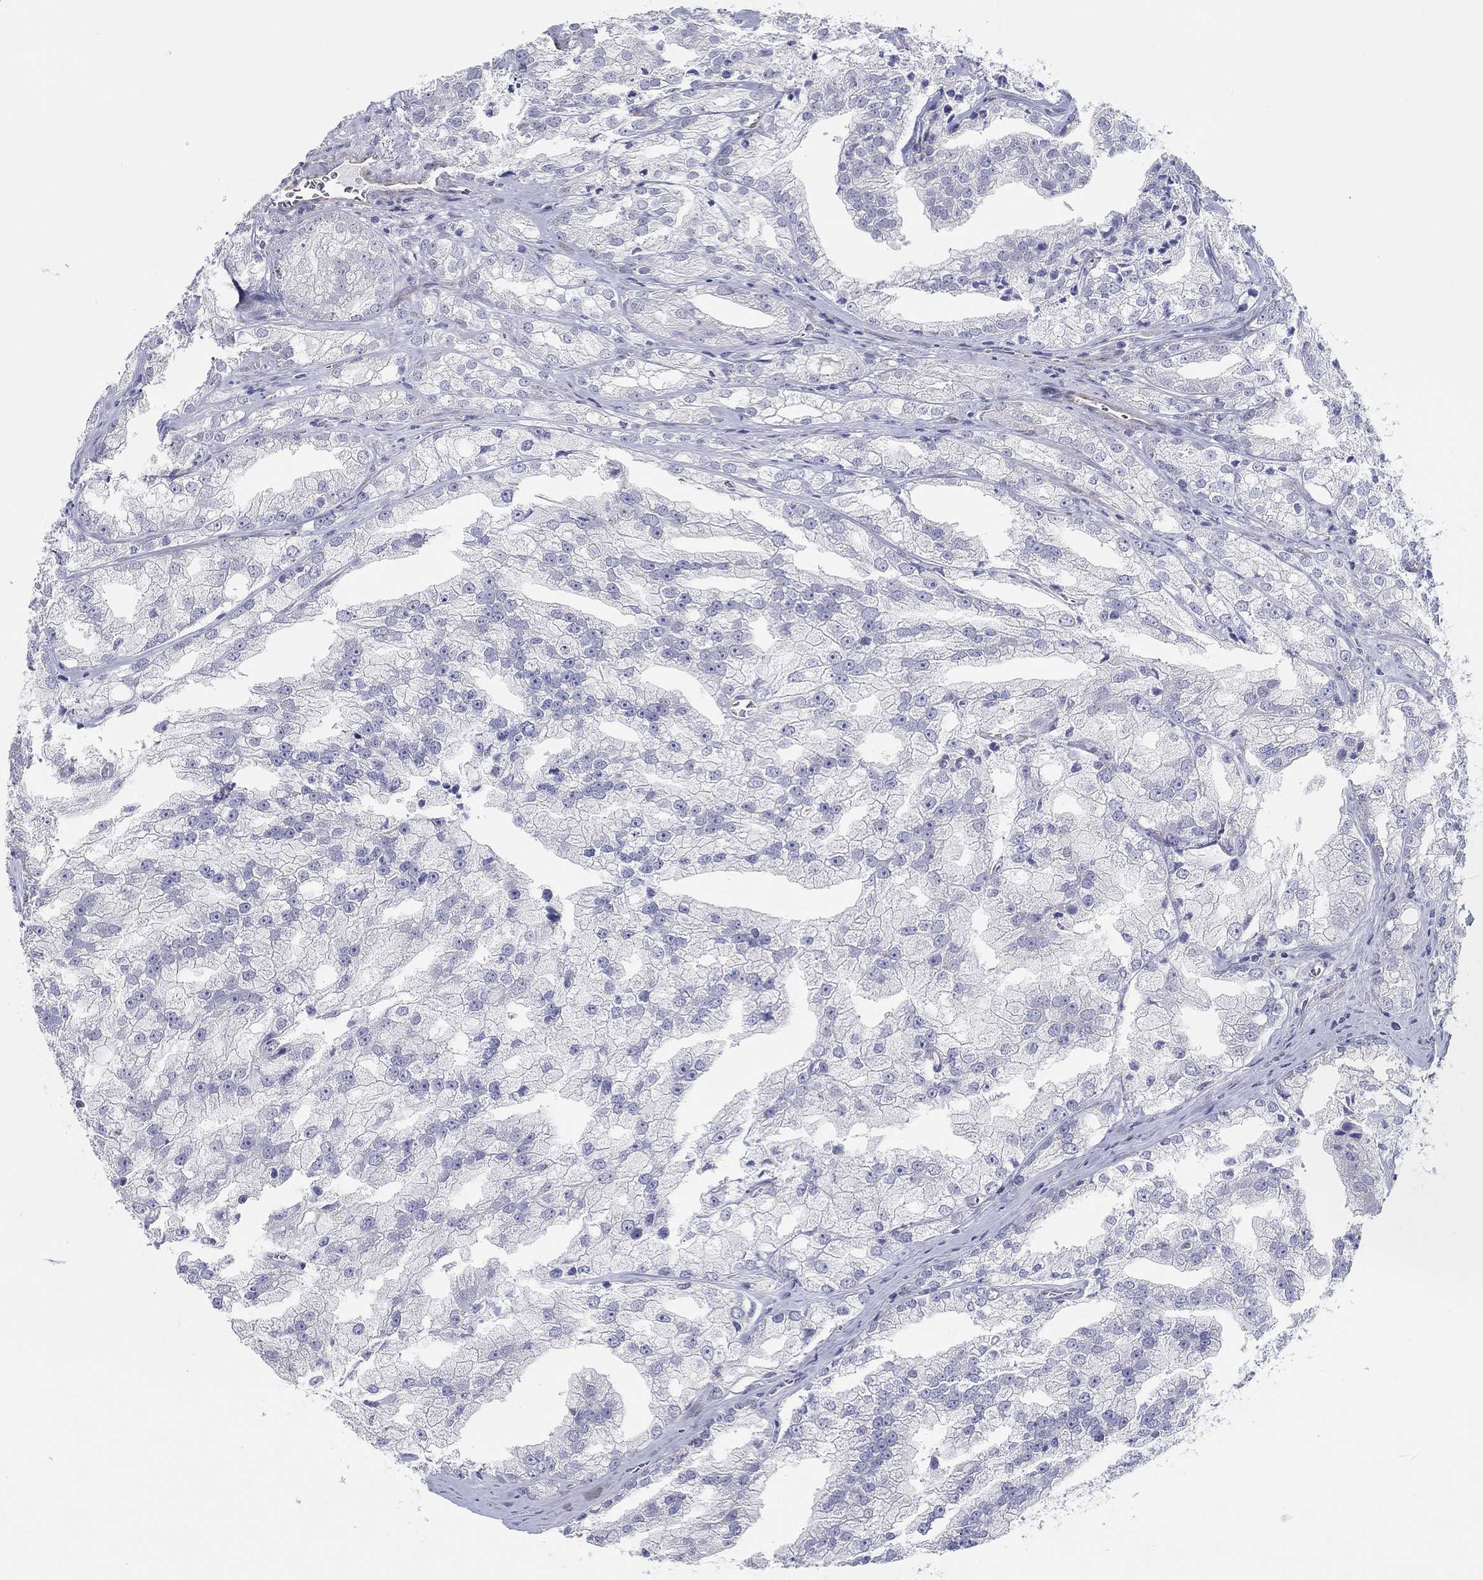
{"staining": {"intensity": "negative", "quantity": "none", "location": "none"}, "tissue": "prostate cancer", "cell_type": "Tumor cells", "image_type": "cancer", "snomed": [{"axis": "morphology", "description": "Adenocarcinoma, NOS"}, {"axis": "topography", "description": "Prostate"}], "caption": "High magnification brightfield microscopy of prostate cancer (adenocarcinoma) stained with DAB (brown) and counterstained with hematoxylin (blue): tumor cells show no significant expression. (Stains: DAB immunohistochemistry (IHC) with hematoxylin counter stain, Microscopy: brightfield microscopy at high magnification).", "gene": "CRYGD", "patient": {"sex": "male", "age": 70}}